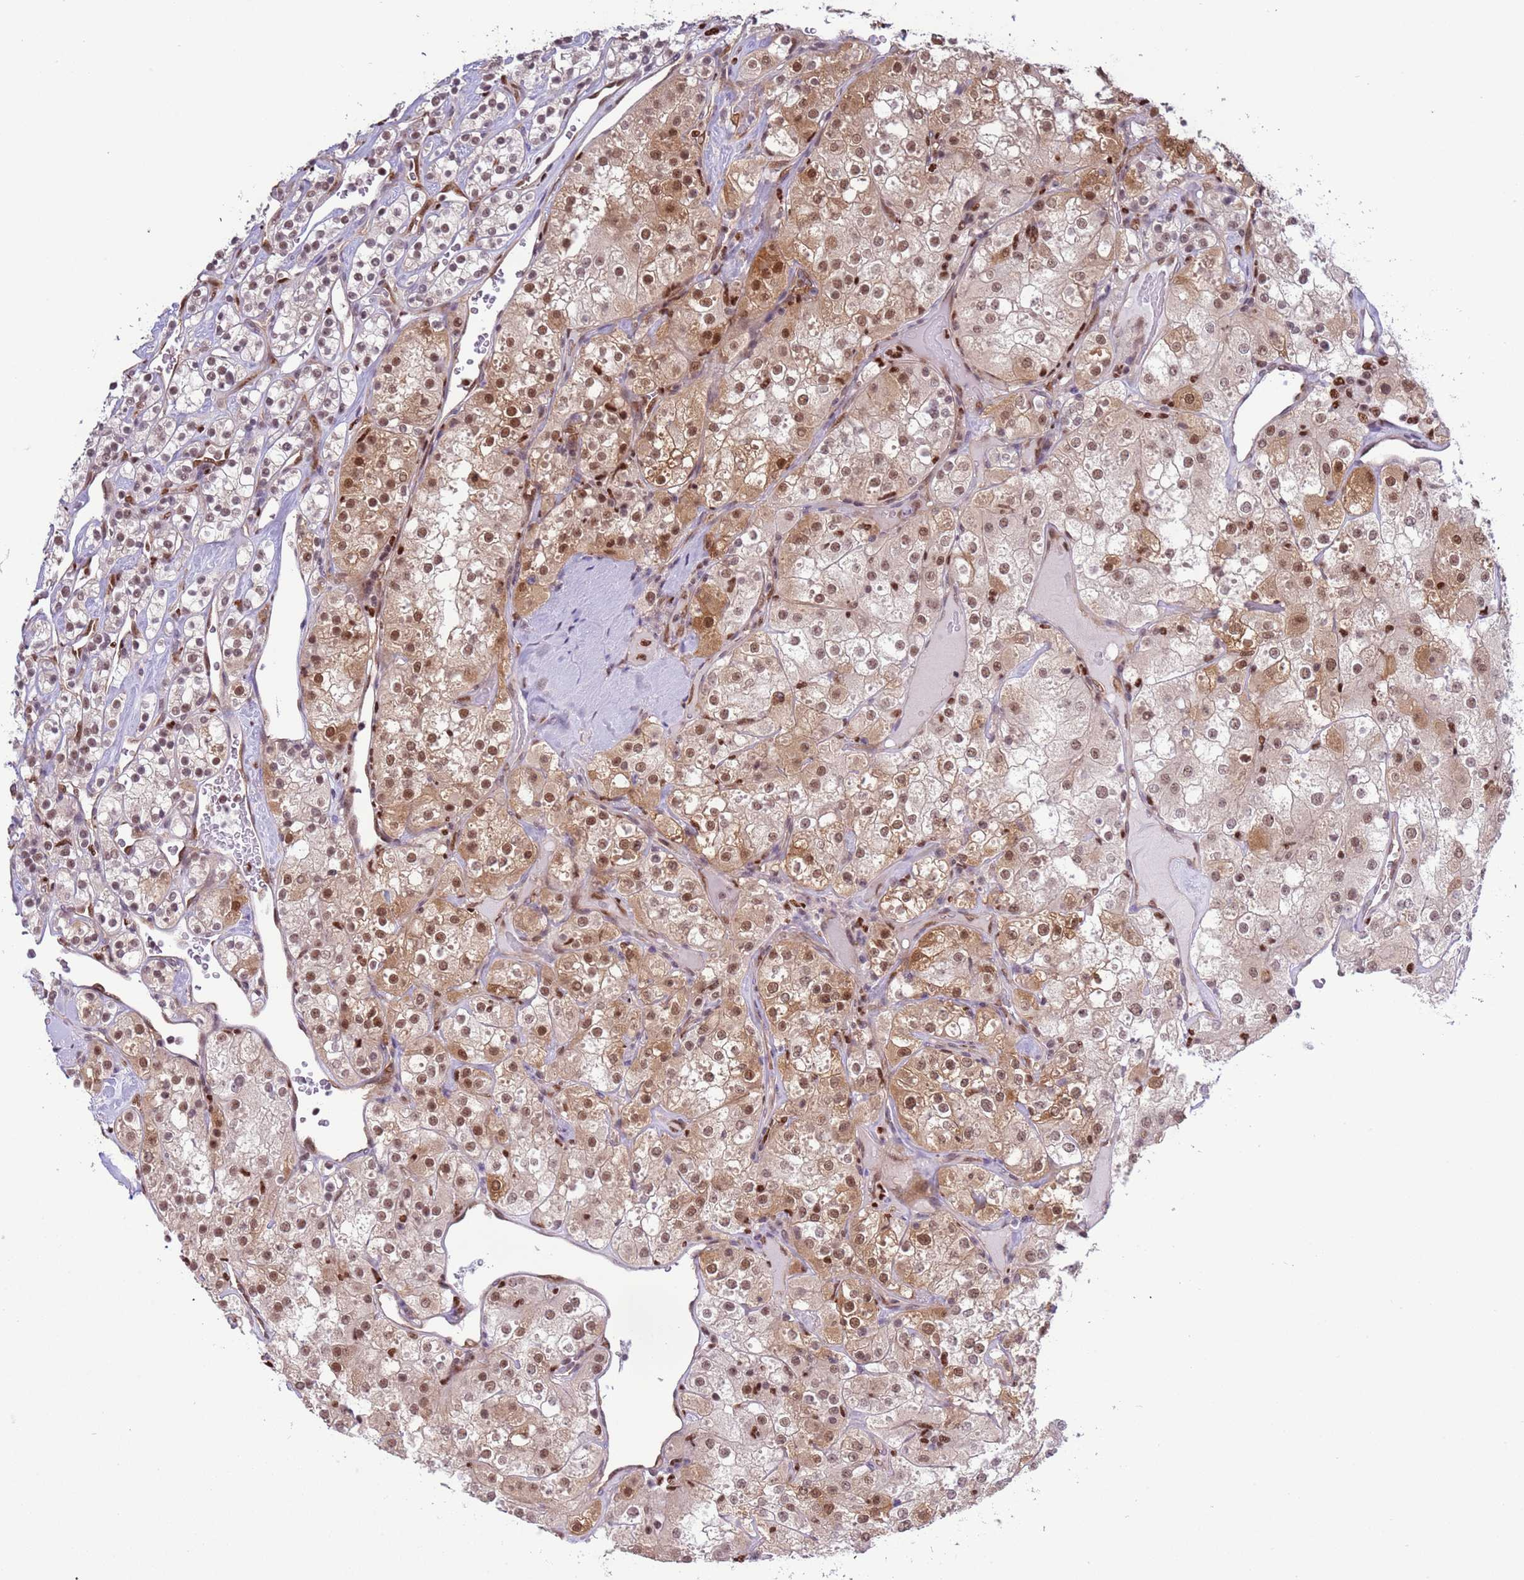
{"staining": {"intensity": "moderate", "quantity": ">75%", "location": "cytoplasmic/membranous,nuclear"}, "tissue": "renal cancer", "cell_type": "Tumor cells", "image_type": "cancer", "snomed": [{"axis": "morphology", "description": "Adenocarcinoma, NOS"}, {"axis": "topography", "description": "Kidney"}], "caption": "There is medium levels of moderate cytoplasmic/membranous and nuclear expression in tumor cells of renal cancer (adenocarcinoma), as demonstrated by immunohistochemical staining (brown color).", "gene": "PRPF6", "patient": {"sex": "male", "age": 77}}